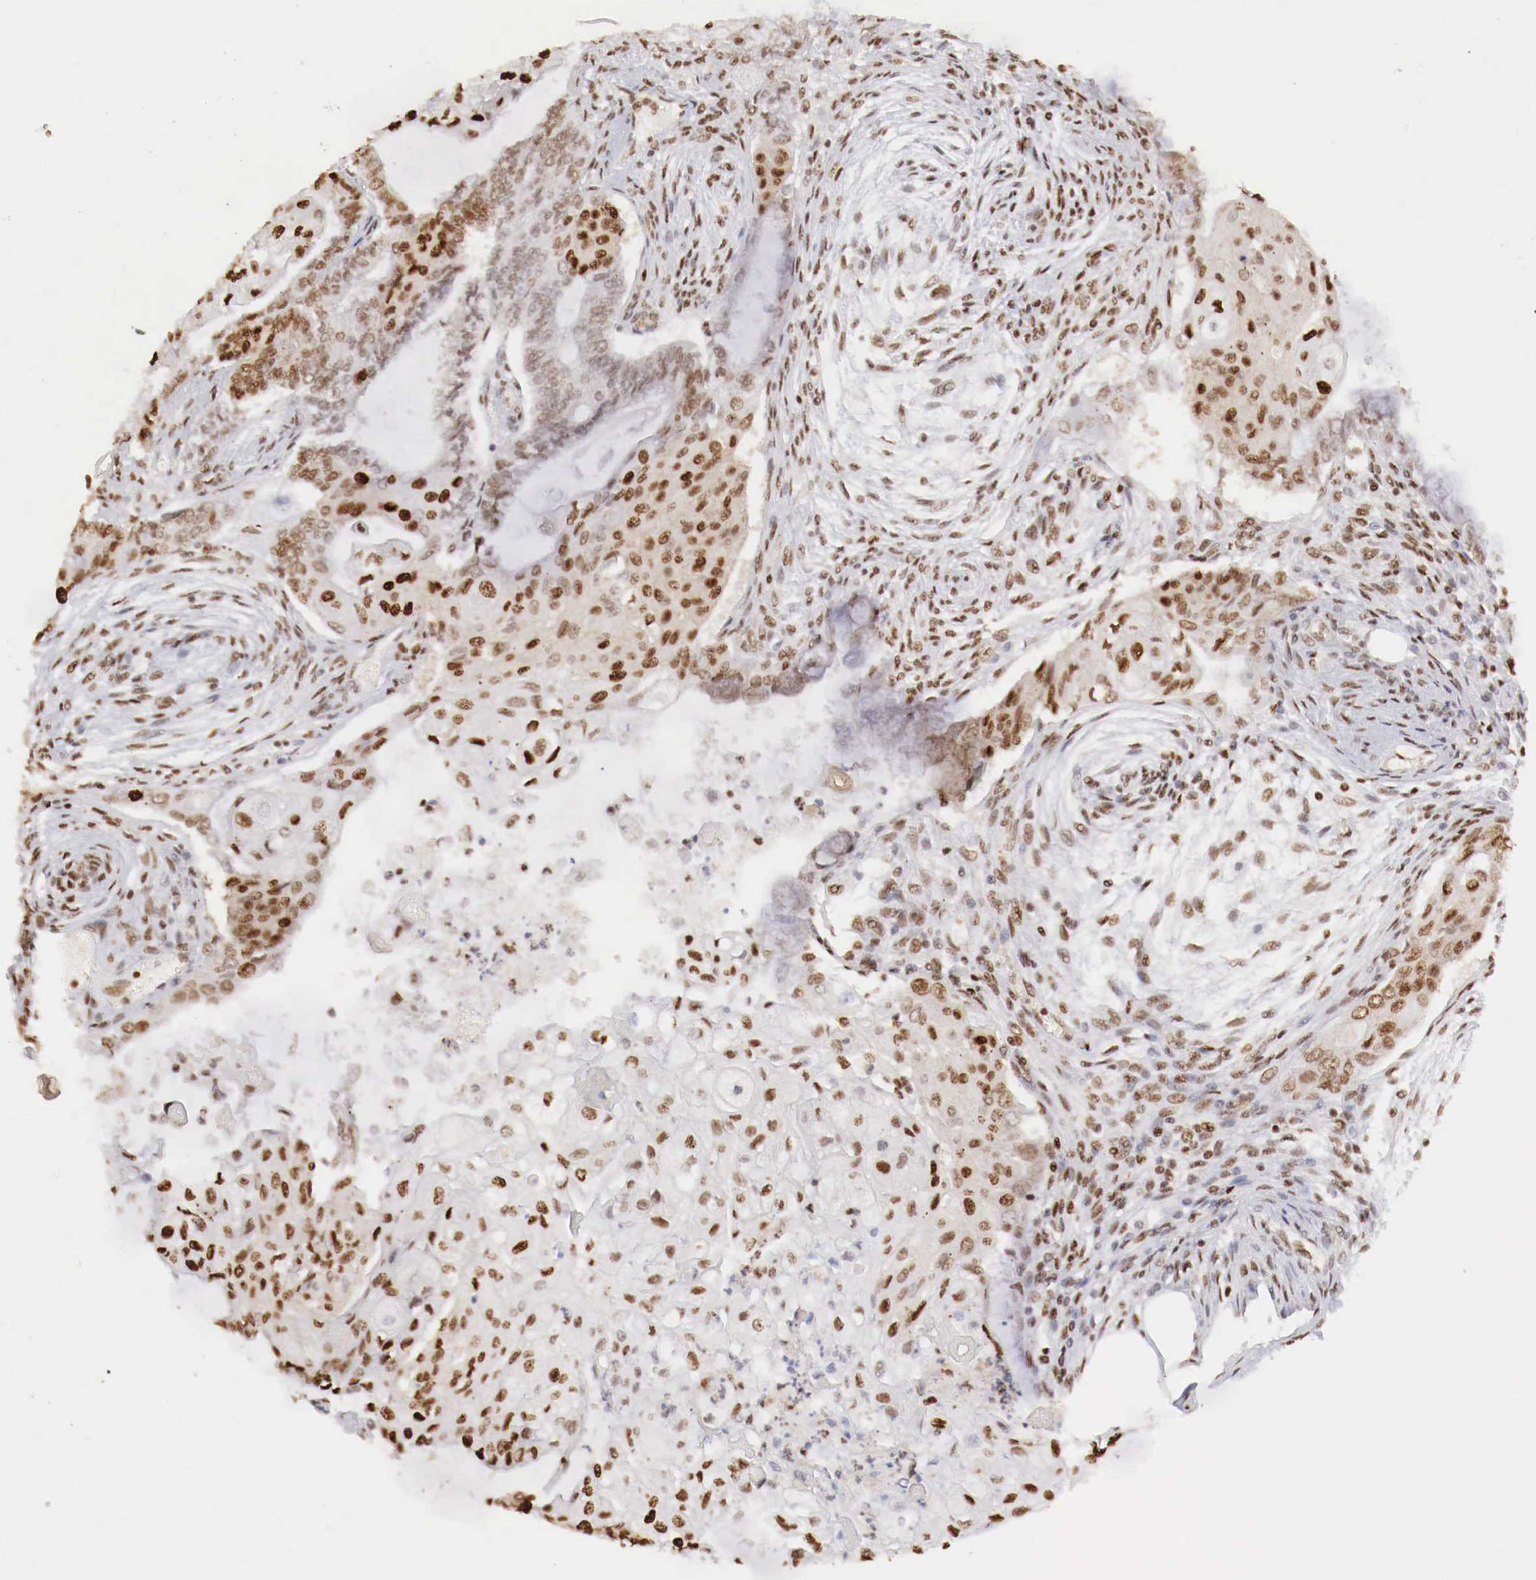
{"staining": {"intensity": "moderate", "quantity": ">75%", "location": "nuclear"}, "tissue": "endometrial cancer", "cell_type": "Tumor cells", "image_type": "cancer", "snomed": [{"axis": "morphology", "description": "Adenocarcinoma, NOS"}, {"axis": "topography", "description": "Endometrium"}], "caption": "Human endometrial cancer (adenocarcinoma) stained with a protein marker demonstrates moderate staining in tumor cells.", "gene": "MAX", "patient": {"sex": "female", "age": 79}}